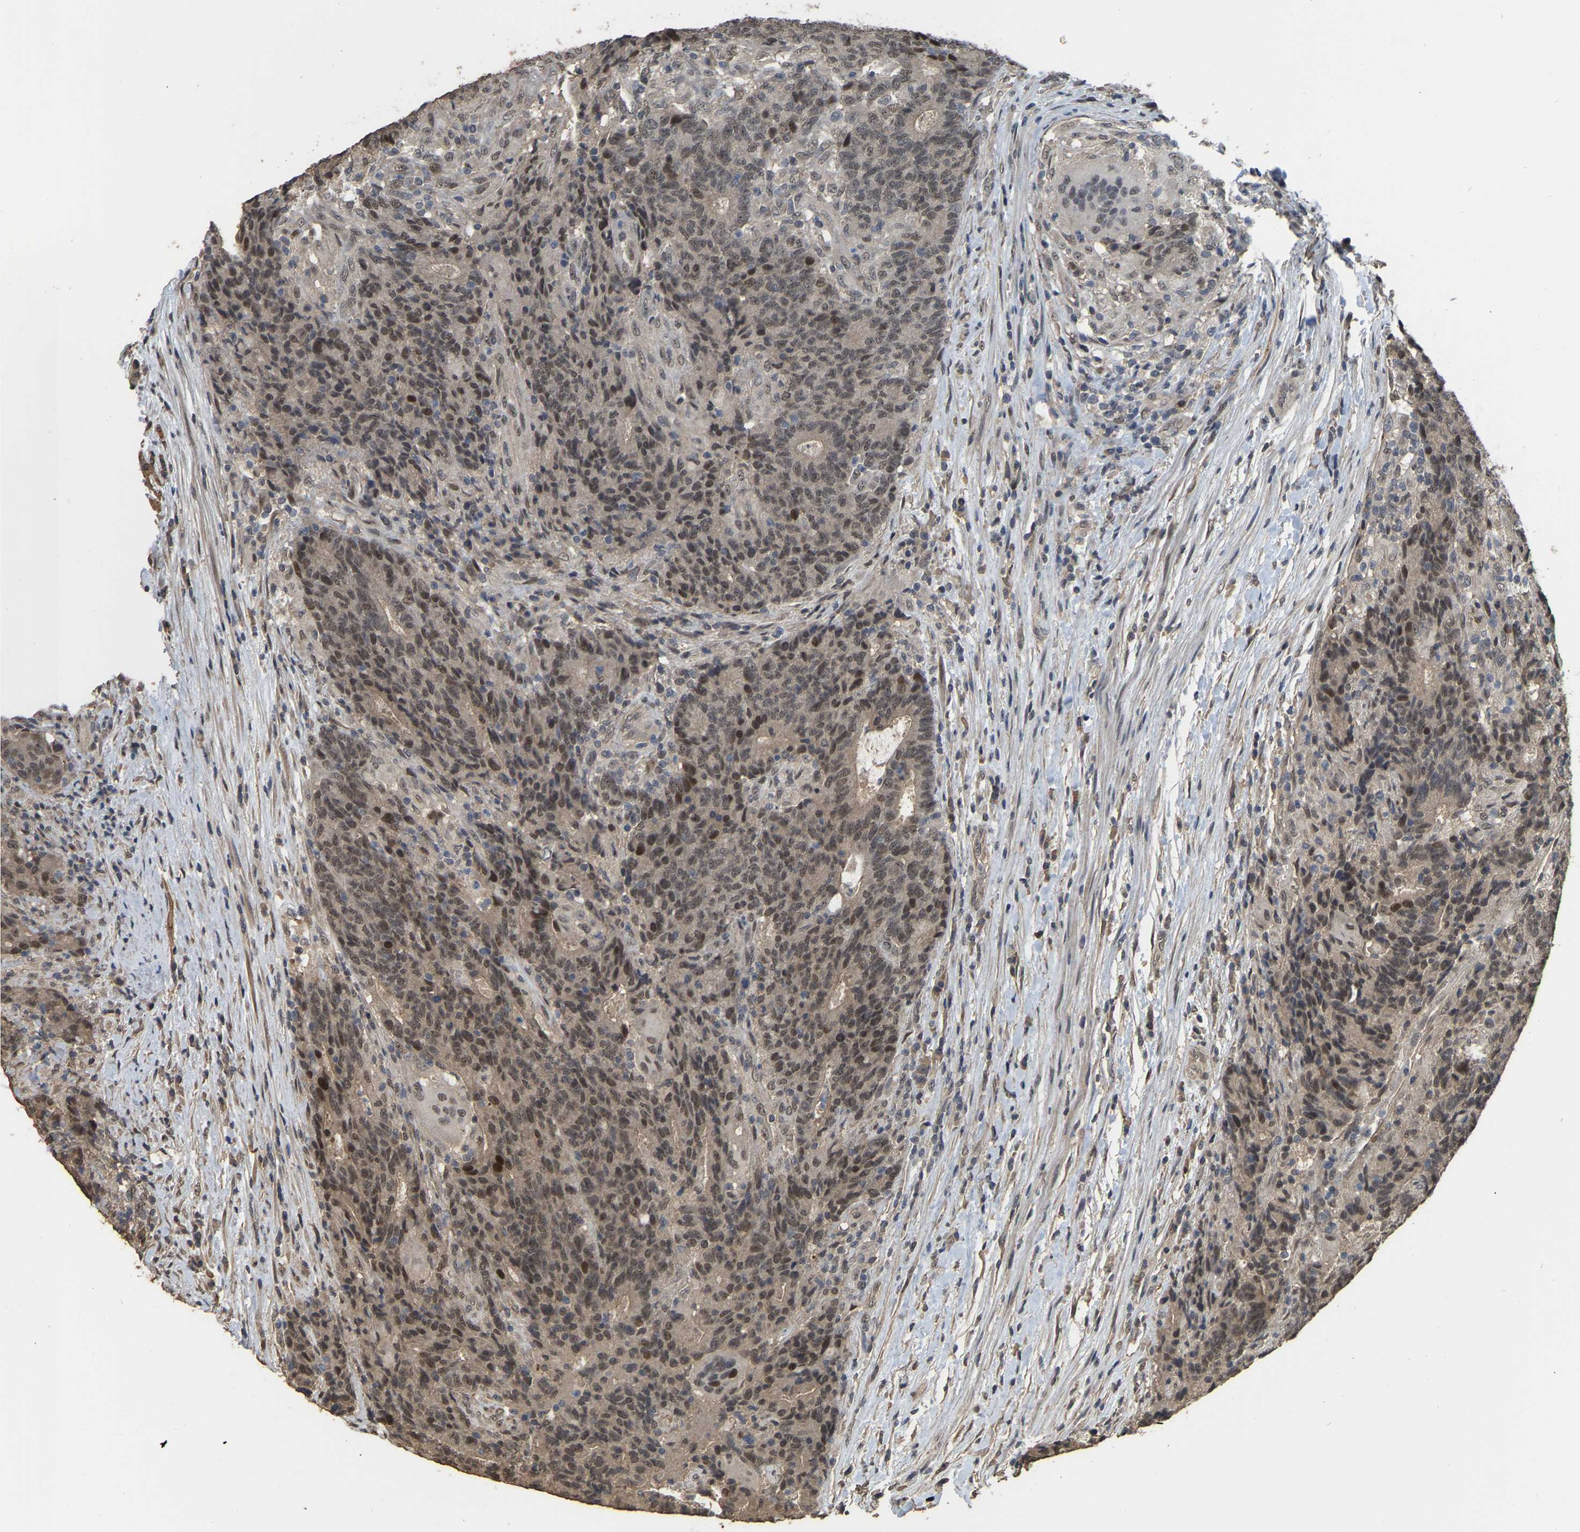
{"staining": {"intensity": "weak", "quantity": ">75%", "location": "nuclear"}, "tissue": "colorectal cancer", "cell_type": "Tumor cells", "image_type": "cancer", "snomed": [{"axis": "morphology", "description": "Normal tissue, NOS"}, {"axis": "morphology", "description": "Adenocarcinoma, NOS"}, {"axis": "topography", "description": "Colon"}], "caption": "Brown immunohistochemical staining in human colorectal cancer (adenocarcinoma) exhibits weak nuclear positivity in about >75% of tumor cells. Nuclei are stained in blue.", "gene": "ARHGAP23", "patient": {"sex": "female", "age": 75}}